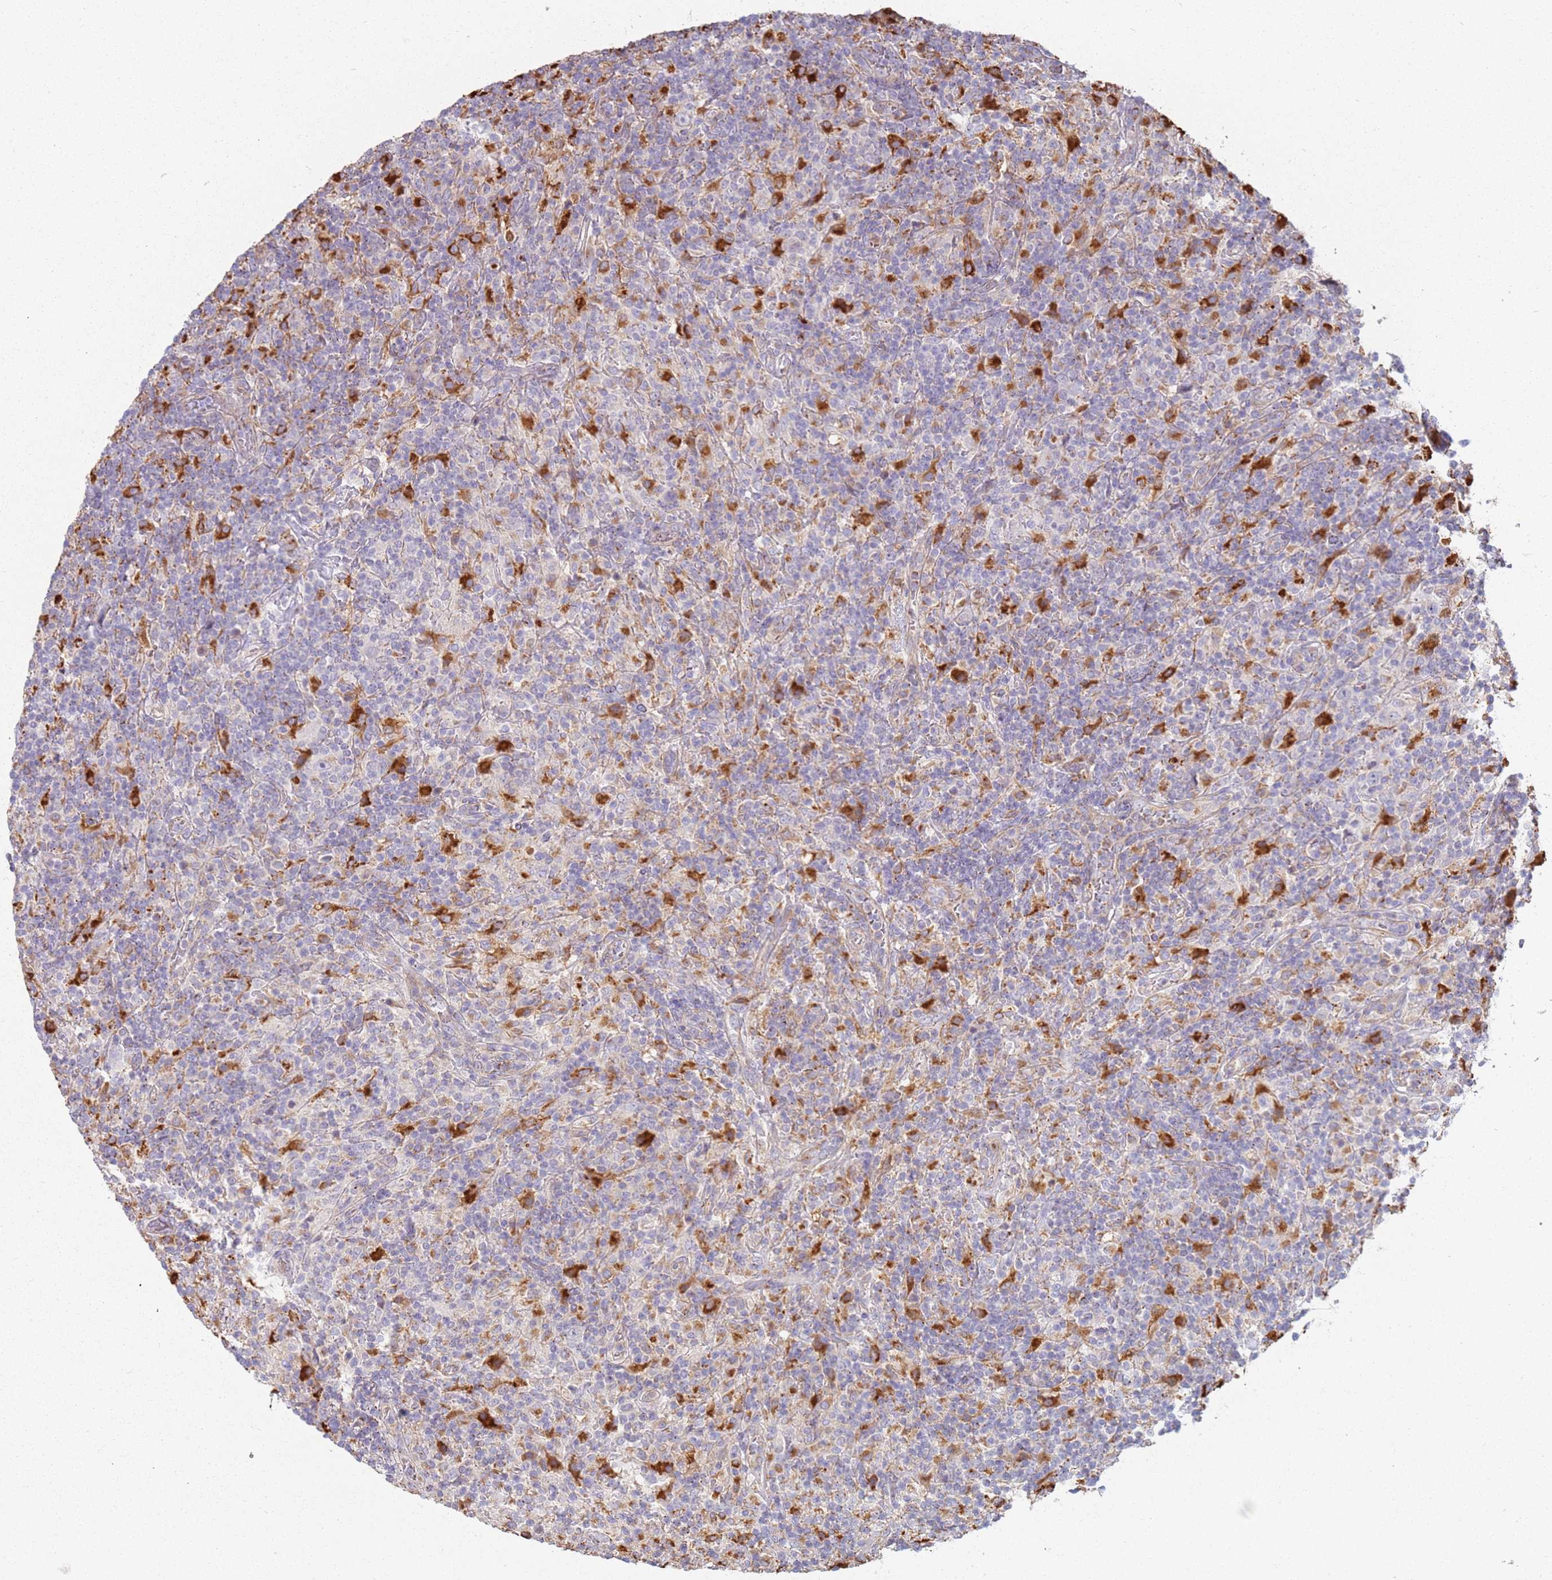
{"staining": {"intensity": "negative", "quantity": "none", "location": "none"}, "tissue": "lymphoma", "cell_type": "Tumor cells", "image_type": "cancer", "snomed": [{"axis": "morphology", "description": "Hodgkin's disease, NOS"}, {"axis": "topography", "description": "Lymph node"}], "caption": "Immunohistochemistry (IHC) of lymphoma reveals no staining in tumor cells. Nuclei are stained in blue.", "gene": "TMEM229B", "patient": {"sex": "male", "age": 70}}